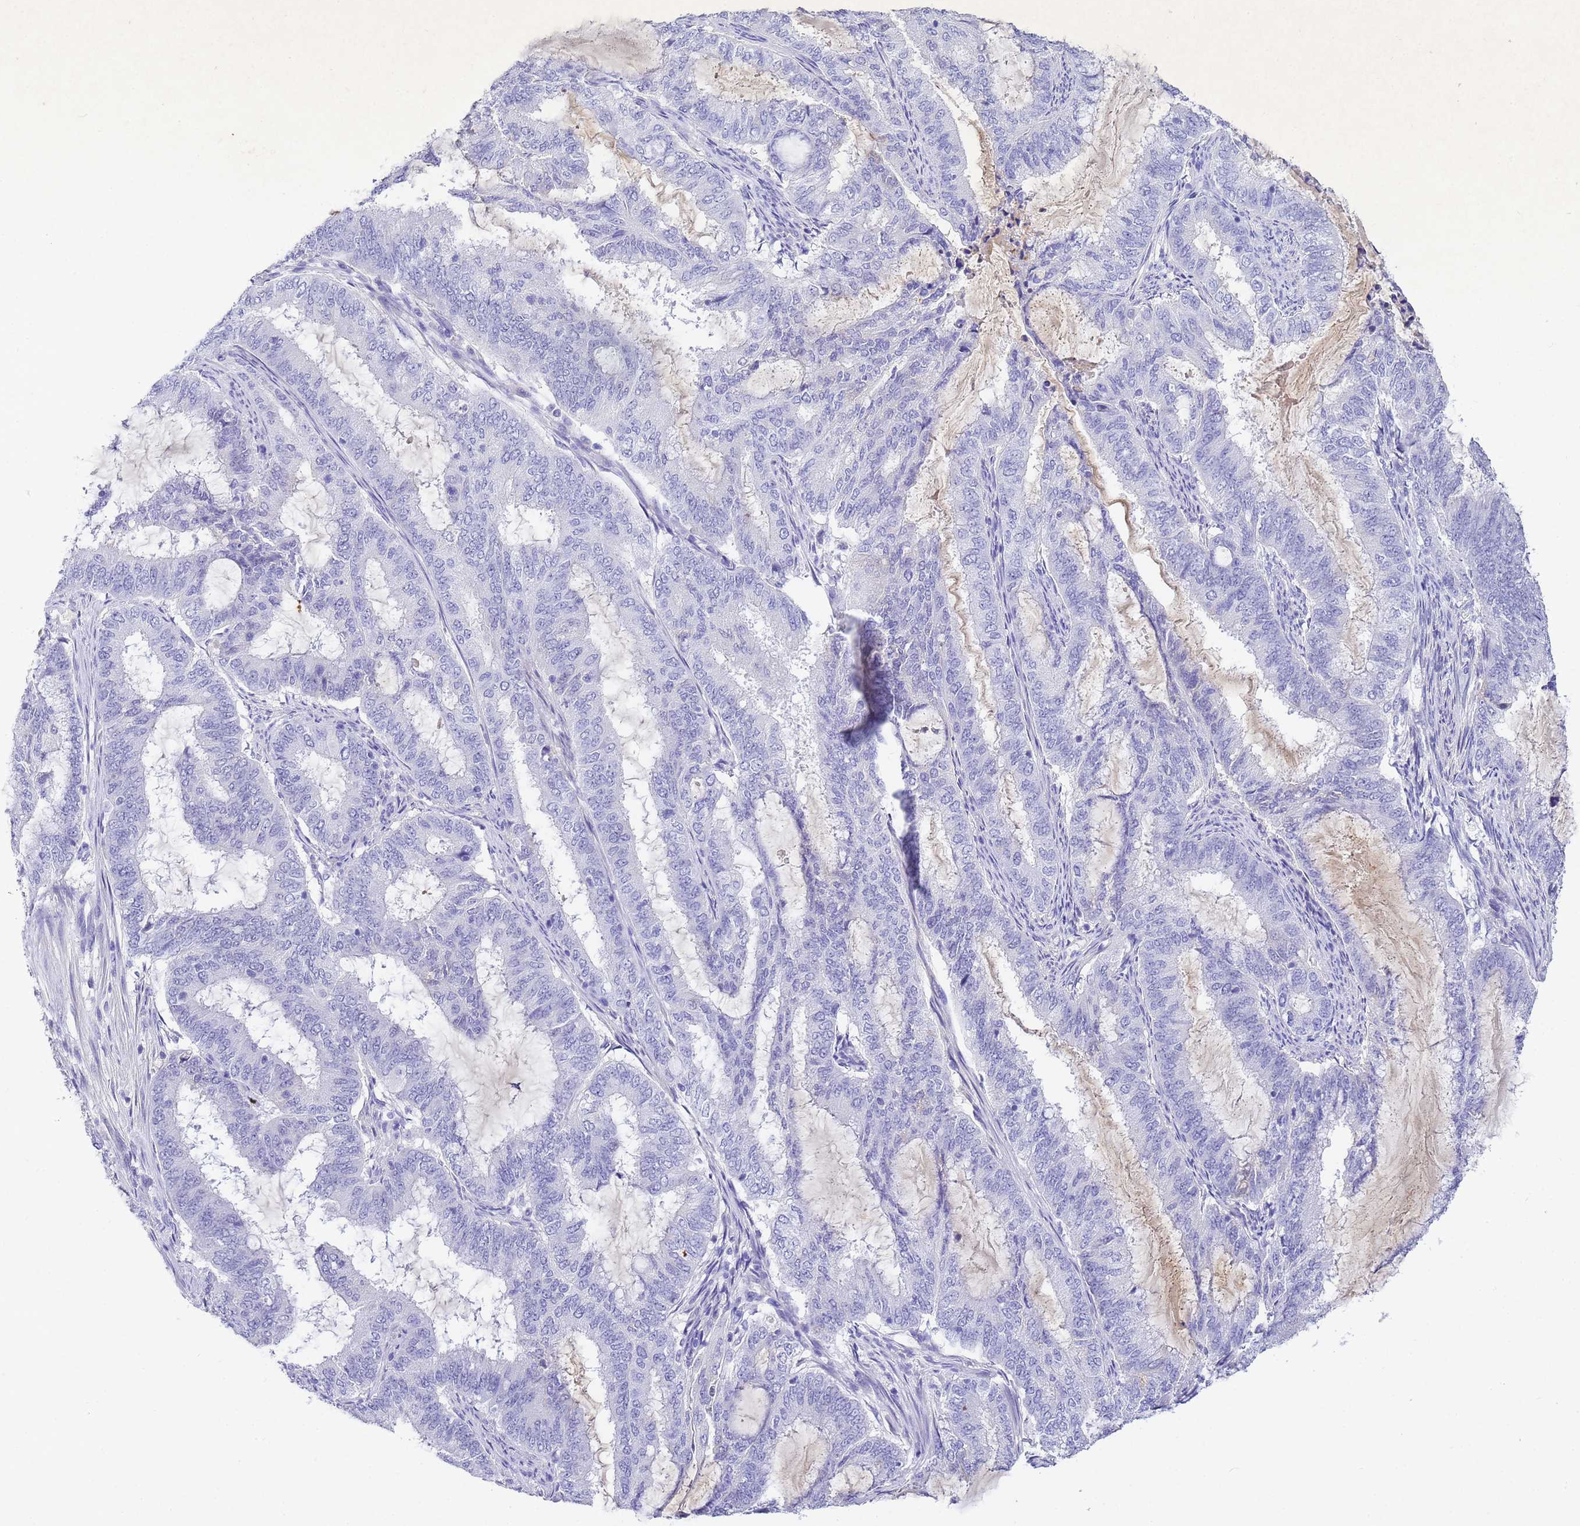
{"staining": {"intensity": "negative", "quantity": "none", "location": "none"}, "tissue": "endometrial cancer", "cell_type": "Tumor cells", "image_type": "cancer", "snomed": [{"axis": "morphology", "description": "Adenocarcinoma, NOS"}, {"axis": "topography", "description": "Endometrium"}], "caption": "Immunohistochemical staining of human adenocarcinoma (endometrial) exhibits no significant positivity in tumor cells.", "gene": "CFHR2", "patient": {"sex": "female", "age": 51}}